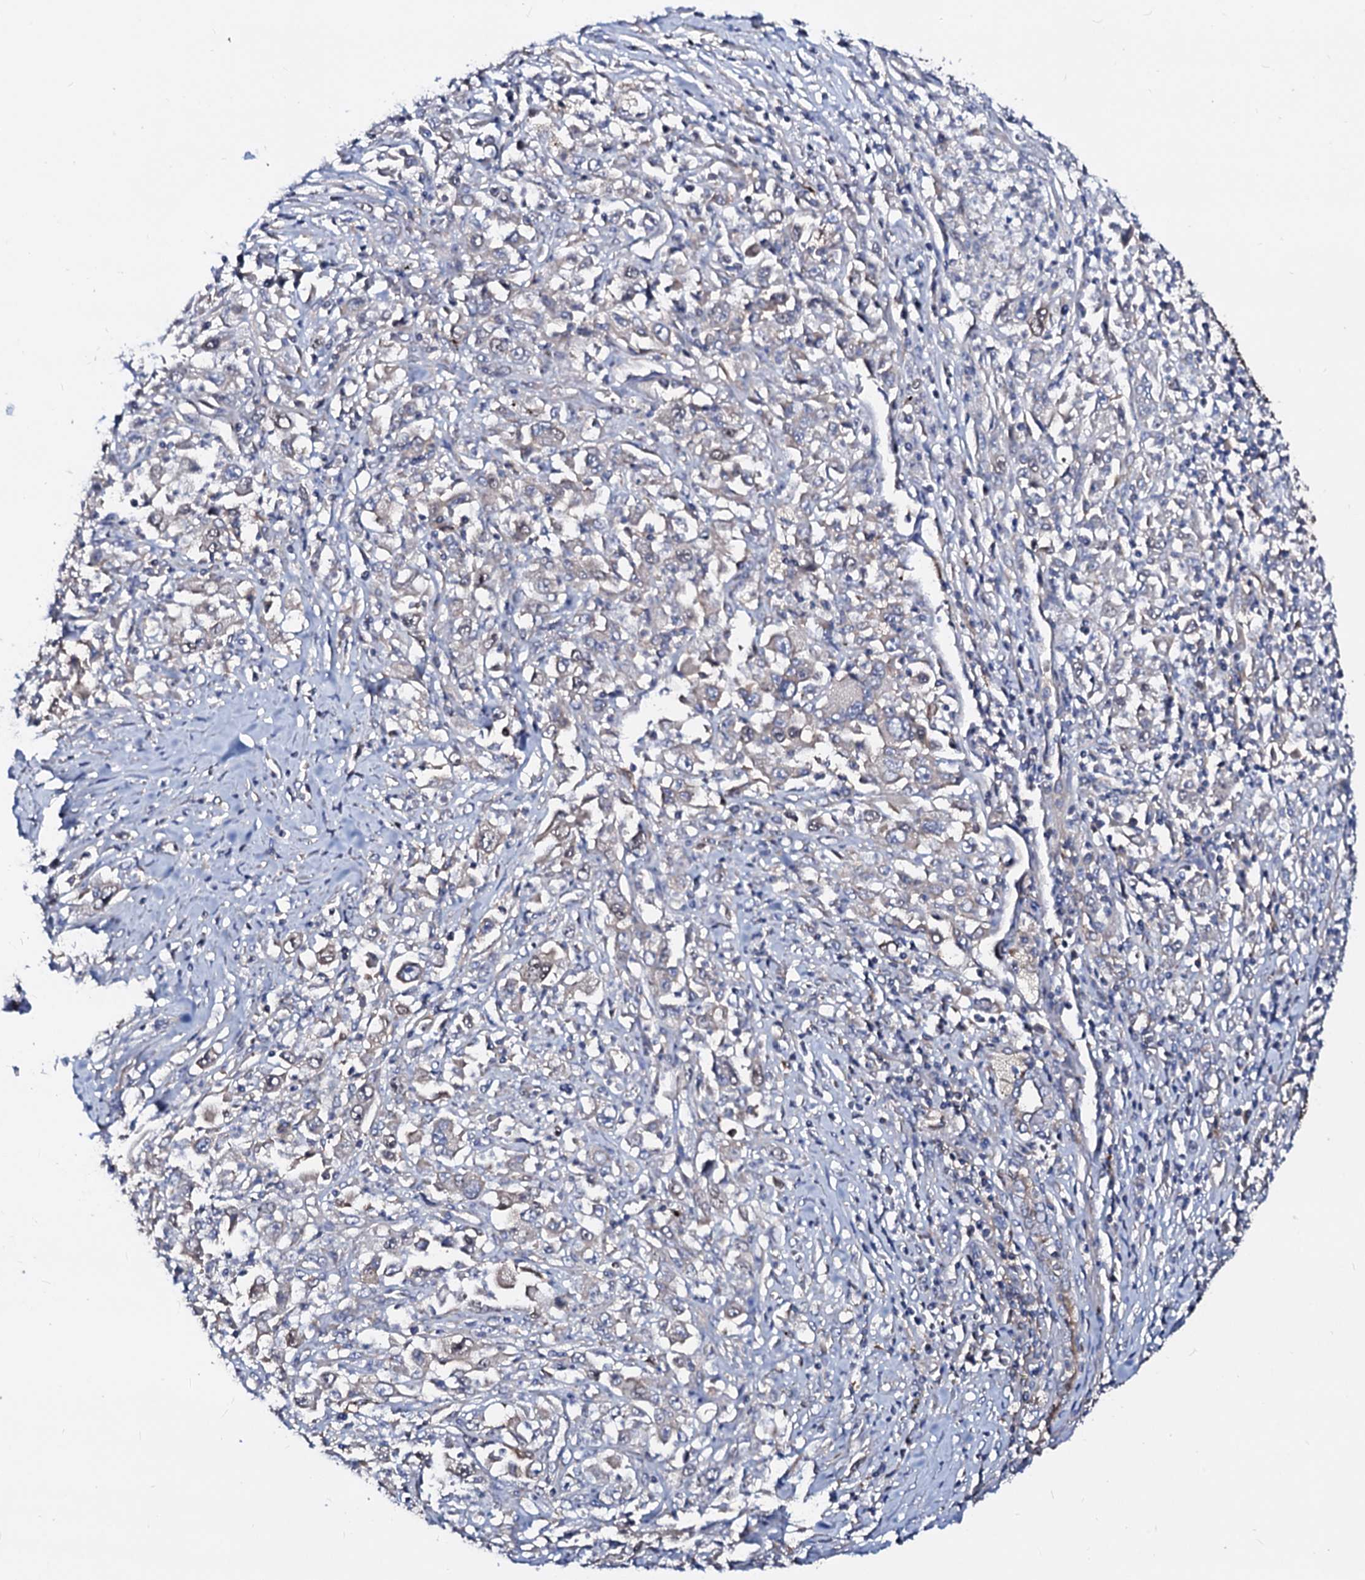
{"staining": {"intensity": "weak", "quantity": "<25%", "location": "nuclear"}, "tissue": "melanoma", "cell_type": "Tumor cells", "image_type": "cancer", "snomed": [{"axis": "morphology", "description": "Malignant melanoma, Metastatic site"}, {"axis": "topography", "description": "Skin"}], "caption": "The micrograph displays no staining of tumor cells in malignant melanoma (metastatic site). (DAB IHC visualized using brightfield microscopy, high magnification).", "gene": "CSKMT", "patient": {"sex": "female", "age": 56}}